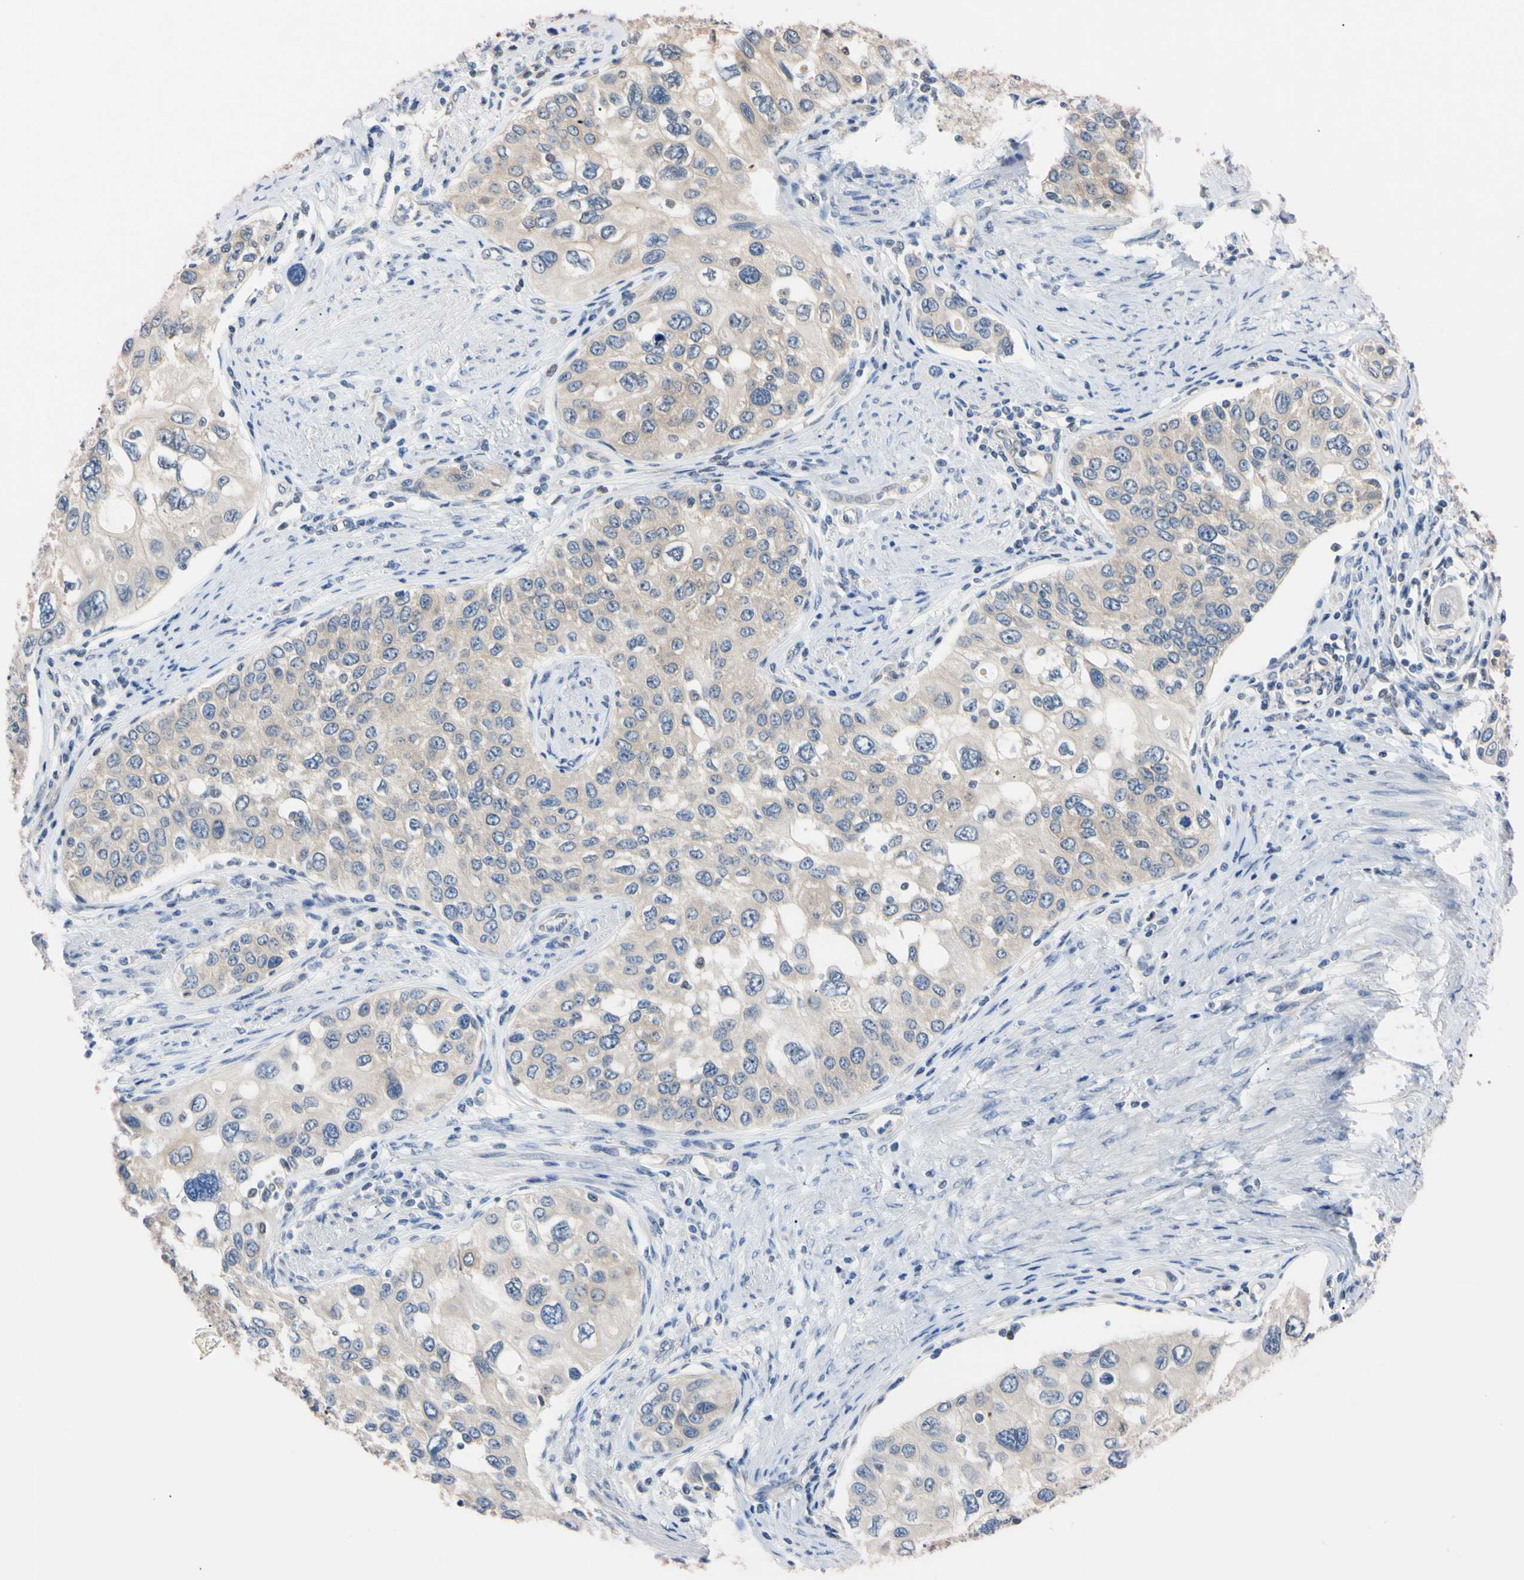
{"staining": {"intensity": "weak", "quantity": ">75%", "location": "cytoplasmic/membranous"}, "tissue": "urothelial cancer", "cell_type": "Tumor cells", "image_type": "cancer", "snomed": [{"axis": "morphology", "description": "Urothelial carcinoma, High grade"}, {"axis": "topography", "description": "Urinary bladder"}], "caption": "Urothelial carcinoma (high-grade) stained for a protein reveals weak cytoplasmic/membranous positivity in tumor cells.", "gene": "RARS1", "patient": {"sex": "female", "age": 56}}